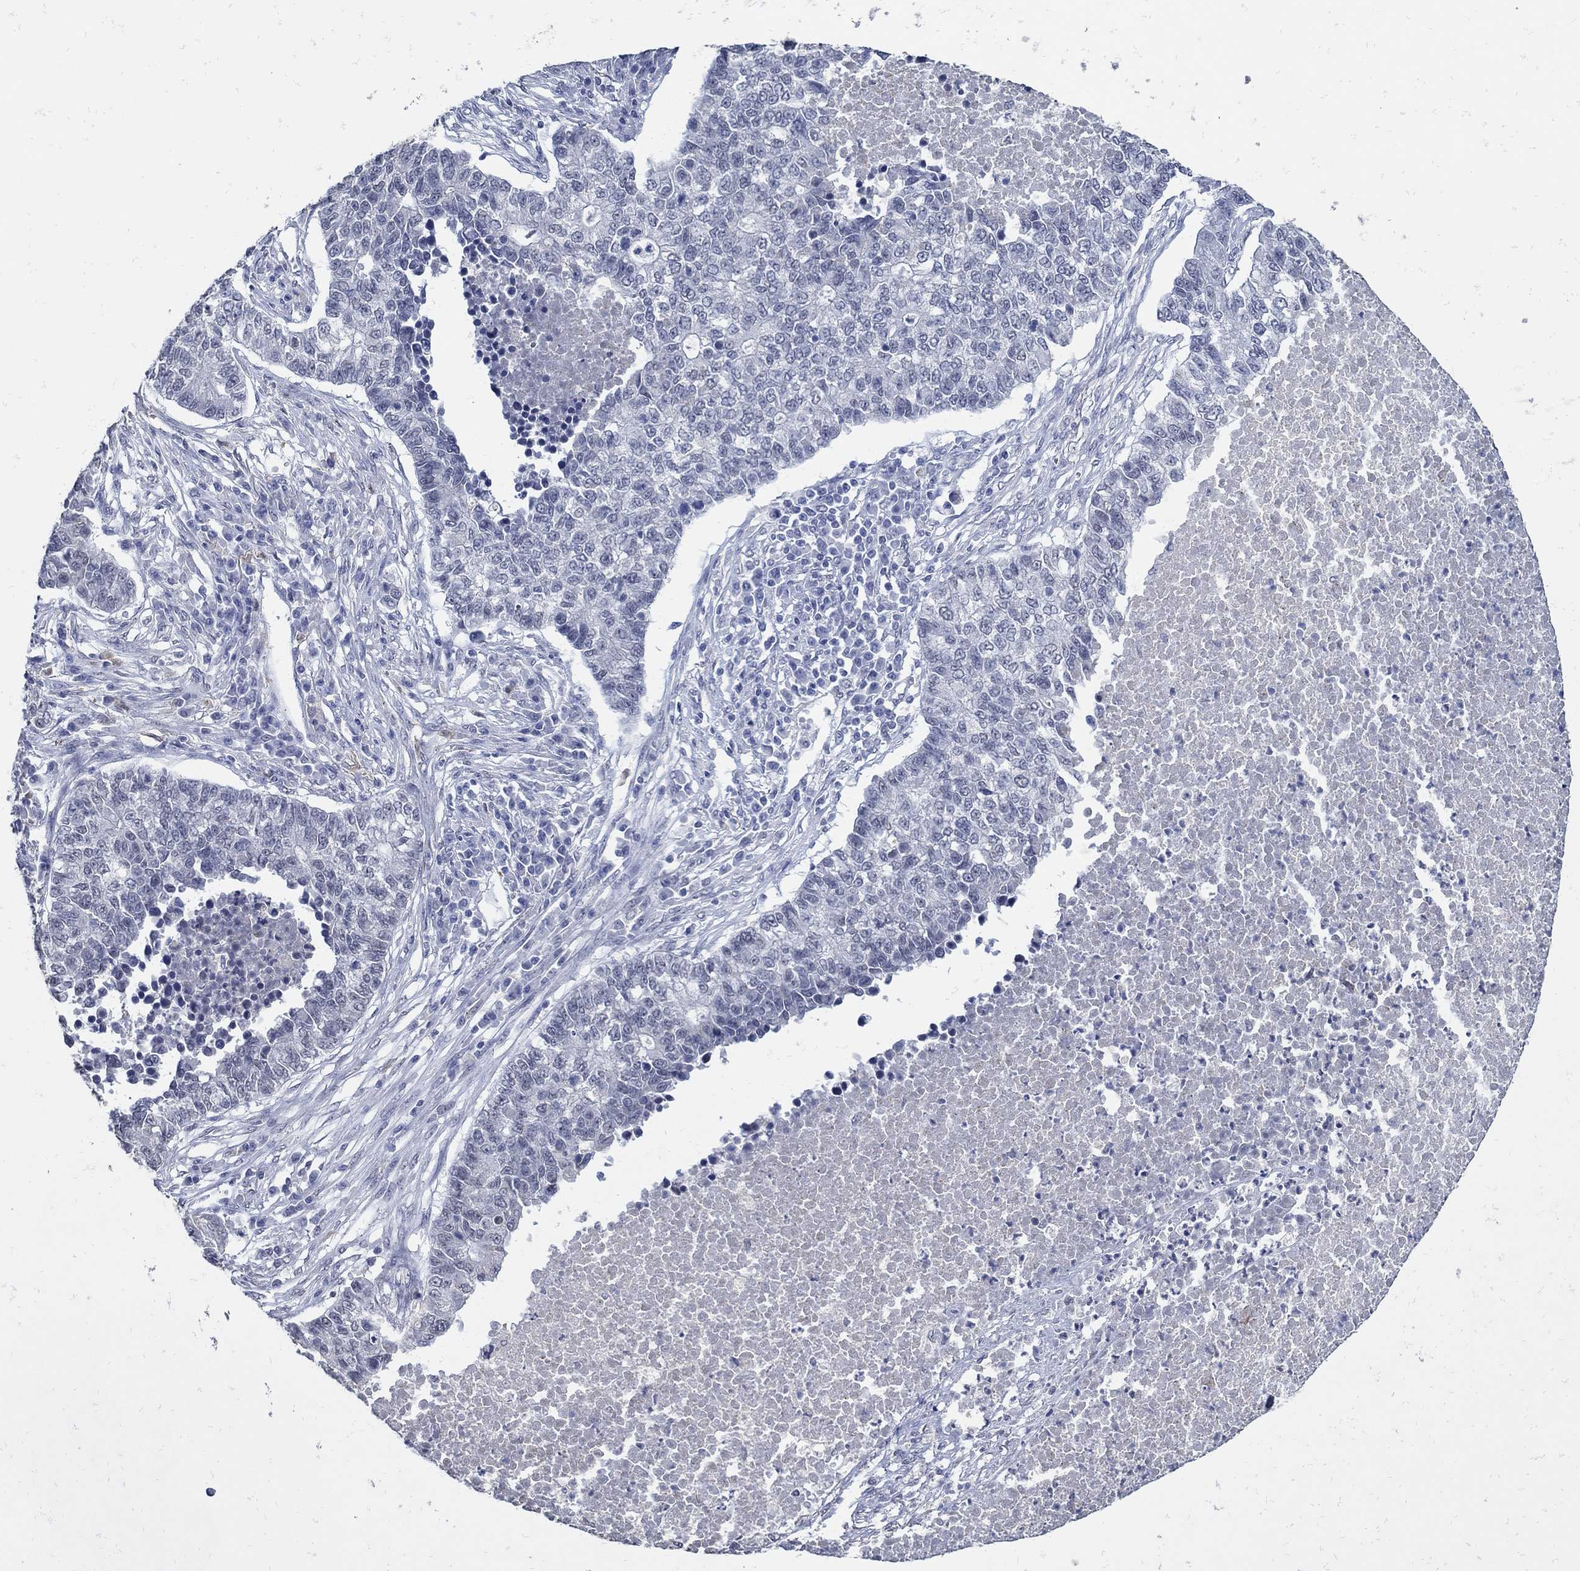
{"staining": {"intensity": "negative", "quantity": "none", "location": "none"}, "tissue": "lung cancer", "cell_type": "Tumor cells", "image_type": "cancer", "snomed": [{"axis": "morphology", "description": "Adenocarcinoma, NOS"}, {"axis": "topography", "description": "Lung"}], "caption": "This is an immunohistochemistry image of human lung cancer (adenocarcinoma). There is no positivity in tumor cells.", "gene": "KCNN3", "patient": {"sex": "male", "age": 57}}